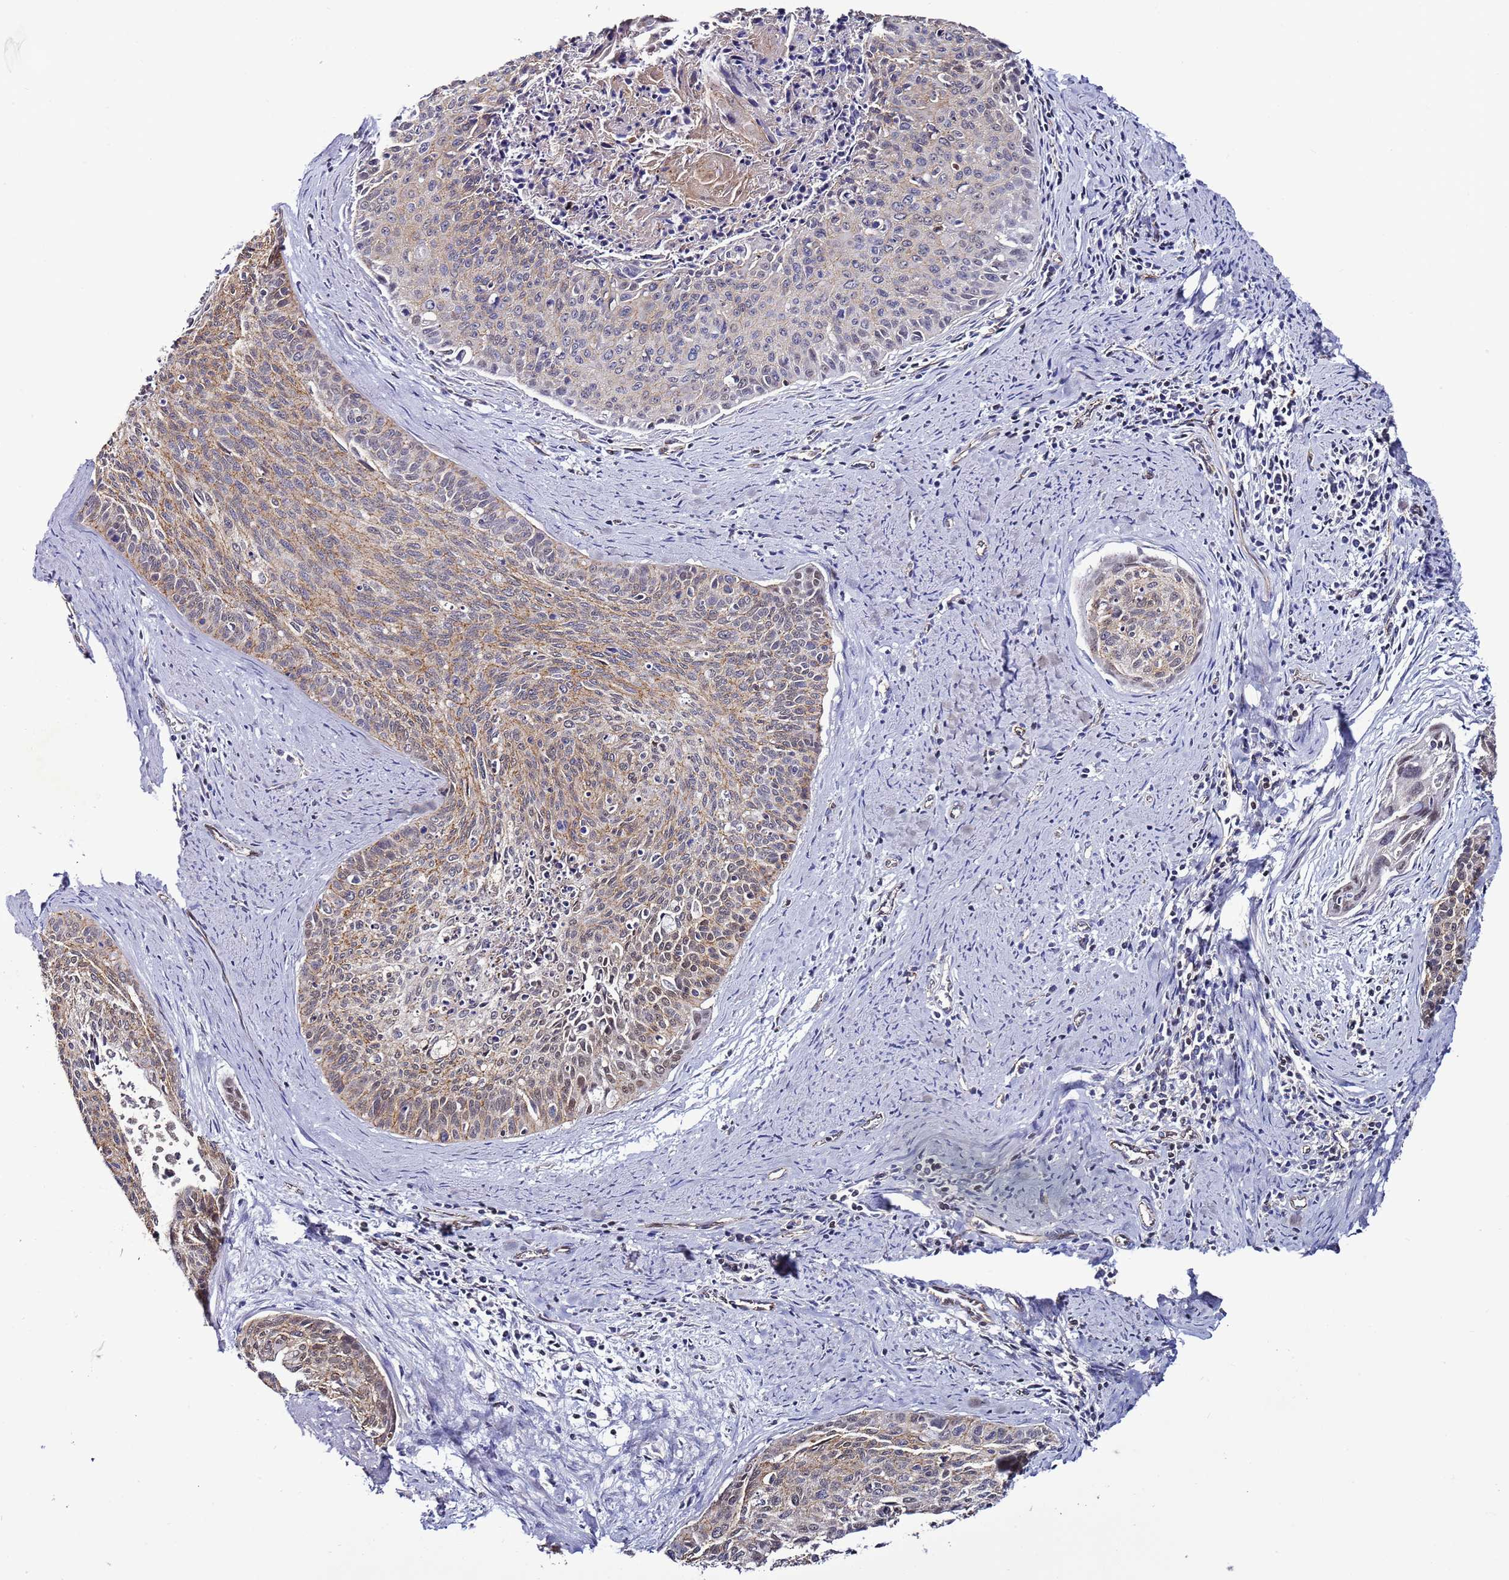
{"staining": {"intensity": "weak", "quantity": "25%-75%", "location": "cytoplasmic/membranous,nuclear"}, "tissue": "cervical cancer", "cell_type": "Tumor cells", "image_type": "cancer", "snomed": [{"axis": "morphology", "description": "Squamous cell carcinoma, NOS"}, {"axis": "topography", "description": "Cervix"}], "caption": "Protein staining exhibits weak cytoplasmic/membranous and nuclear positivity in about 25%-75% of tumor cells in squamous cell carcinoma (cervical).", "gene": "TENM3", "patient": {"sex": "female", "age": 55}}